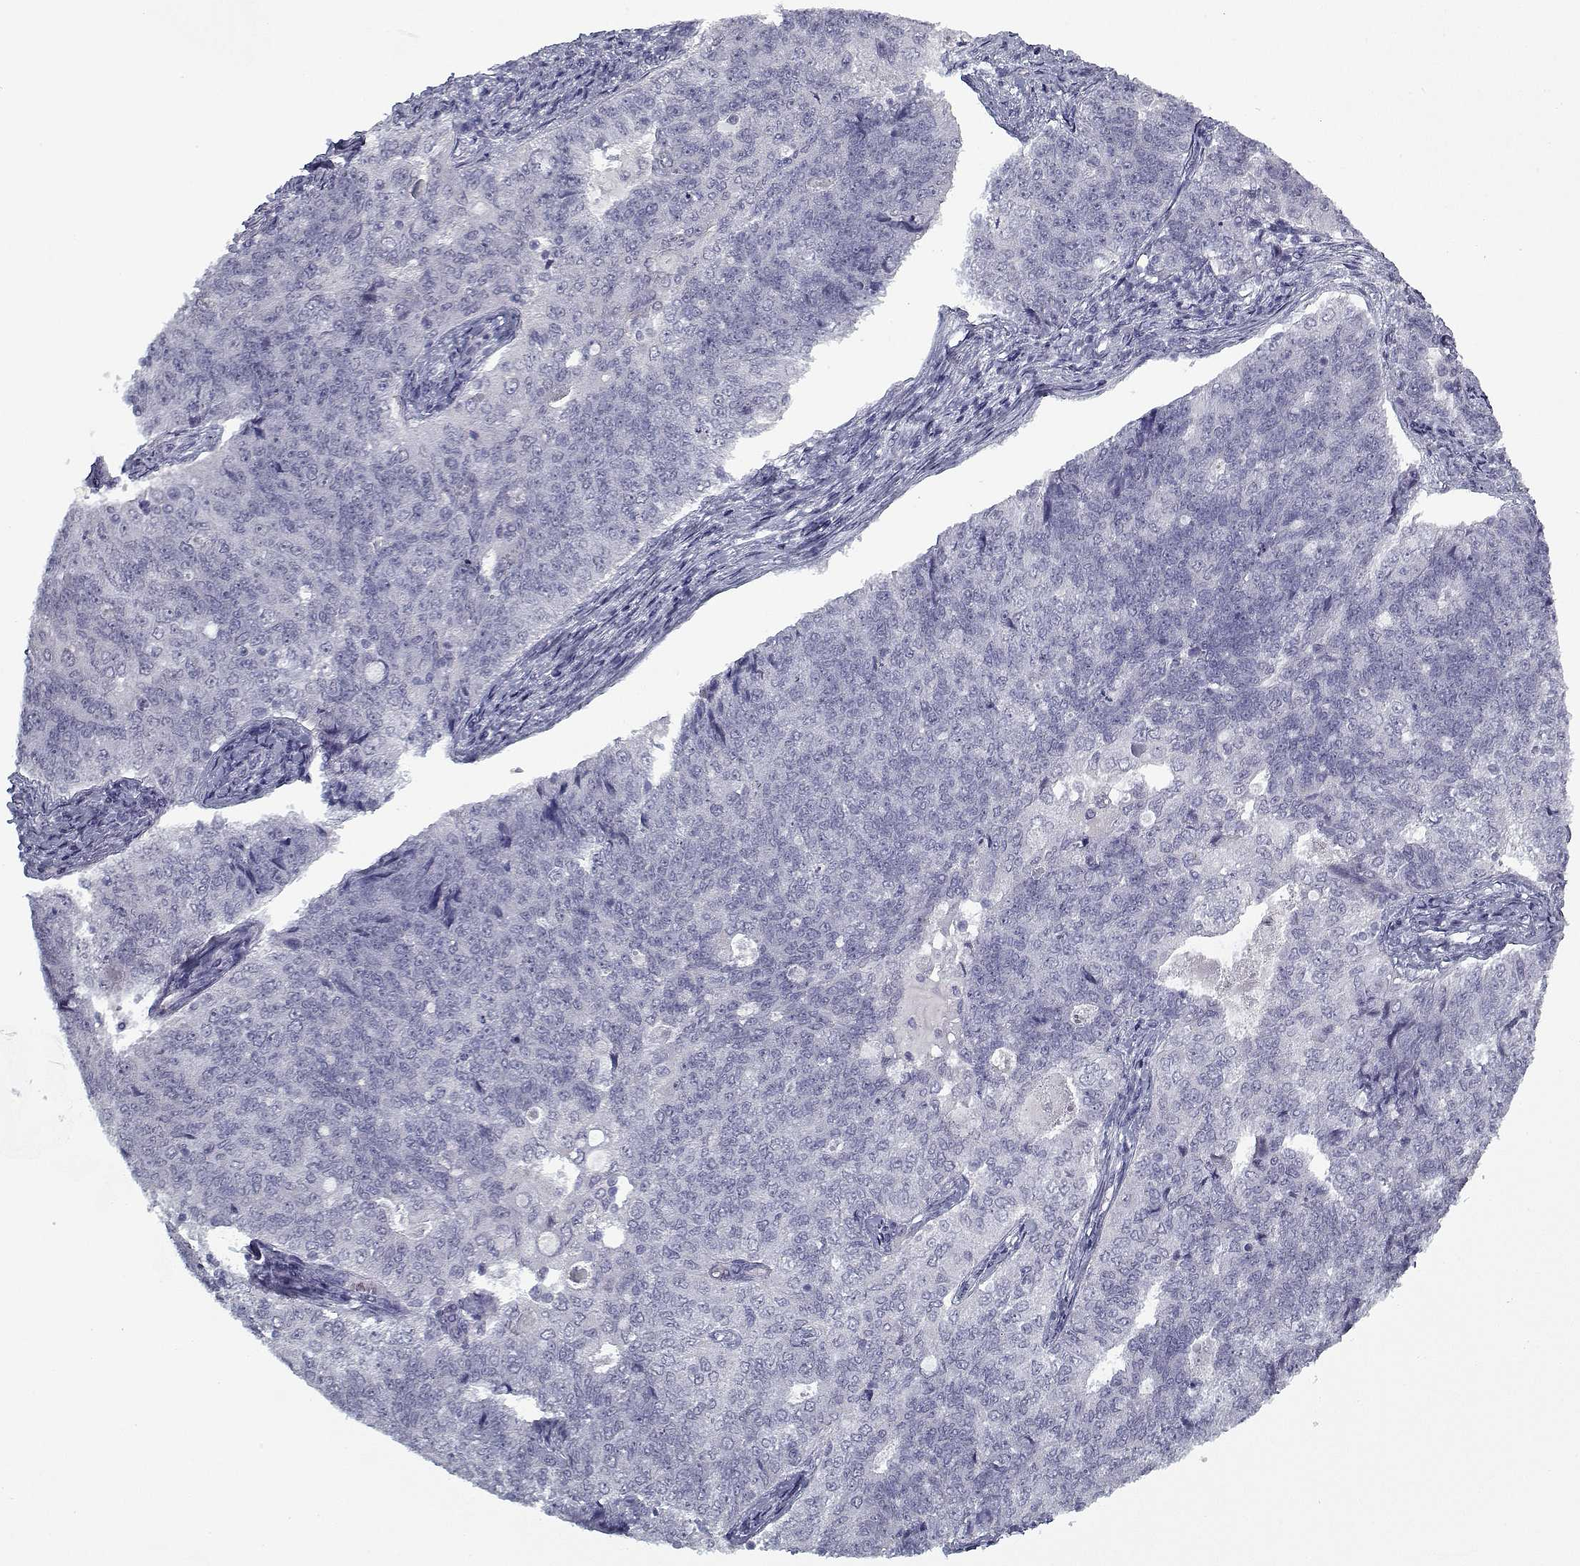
{"staining": {"intensity": "negative", "quantity": "none", "location": "none"}, "tissue": "endometrial cancer", "cell_type": "Tumor cells", "image_type": "cancer", "snomed": [{"axis": "morphology", "description": "Adenocarcinoma, NOS"}, {"axis": "topography", "description": "Endometrium"}], "caption": "This is a image of IHC staining of endometrial cancer, which shows no staining in tumor cells.", "gene": "RNF32", "patient": {"sex": "female", "age": 43}}